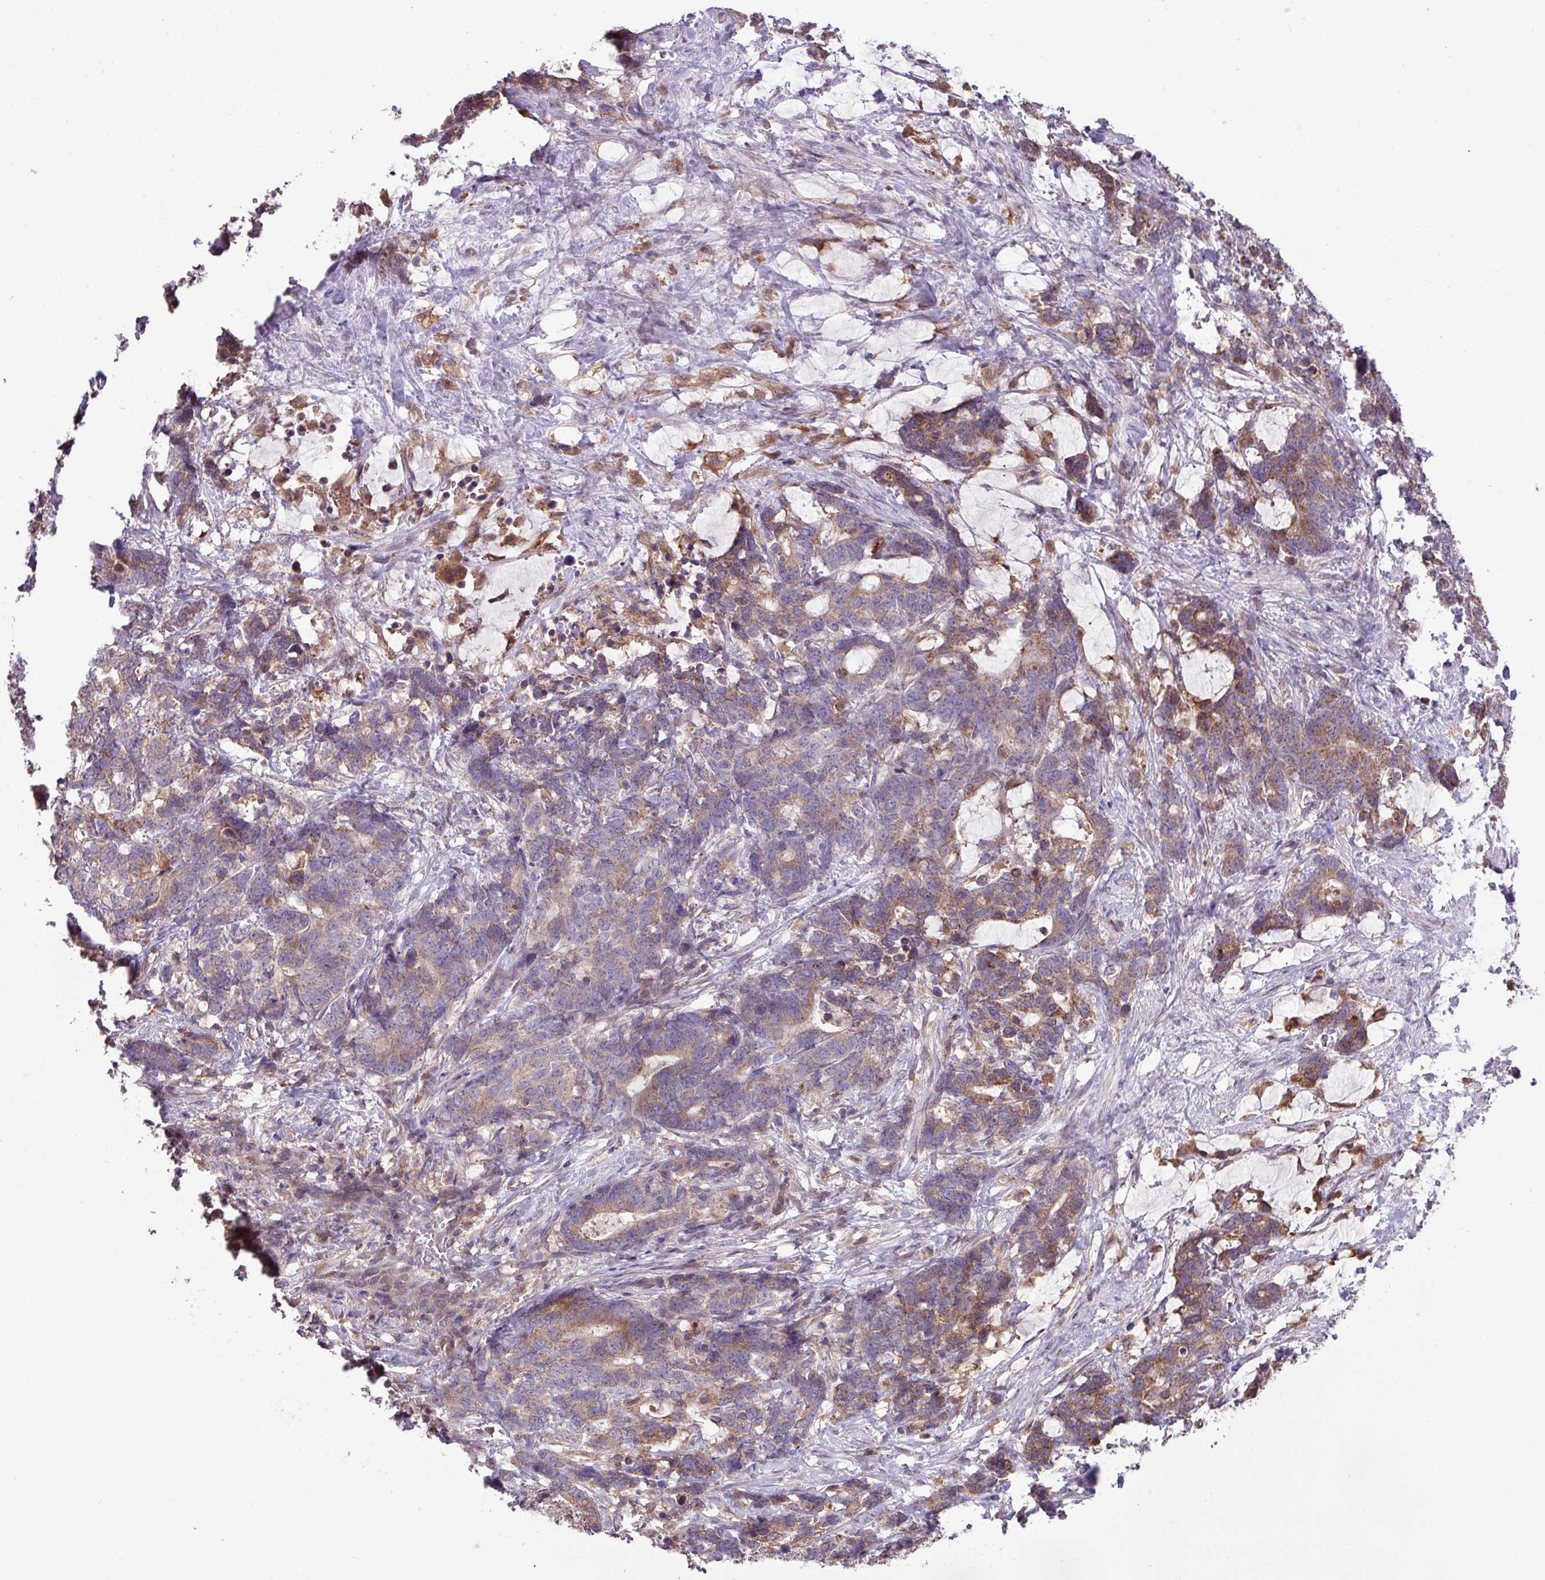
{"staining": {"intensity": "moderate", "quantity": "25%-75%", "location": "cytoplasmic/membranous"}, "tissue": "stomach cancer", "cell_type": "Tumor cells", "image_type": "cancer", "snomed": [{"axis": "morphology", "description": "Normal tissue, NOS"}, {"axis": "morphology", "description": "Adenocarcinoma, NOS"}, {"axis": "topography", "description": "Stomach"}], "caption": "This is a photomicrograph of immunohistochemistry (IHC) staining of stomach cancer, which shows moderate positivity in the cytoplasmic/membranous of tumor cells.", "gene": "ARHGEF25", "patient": {"sex": "female", "age": 64}}